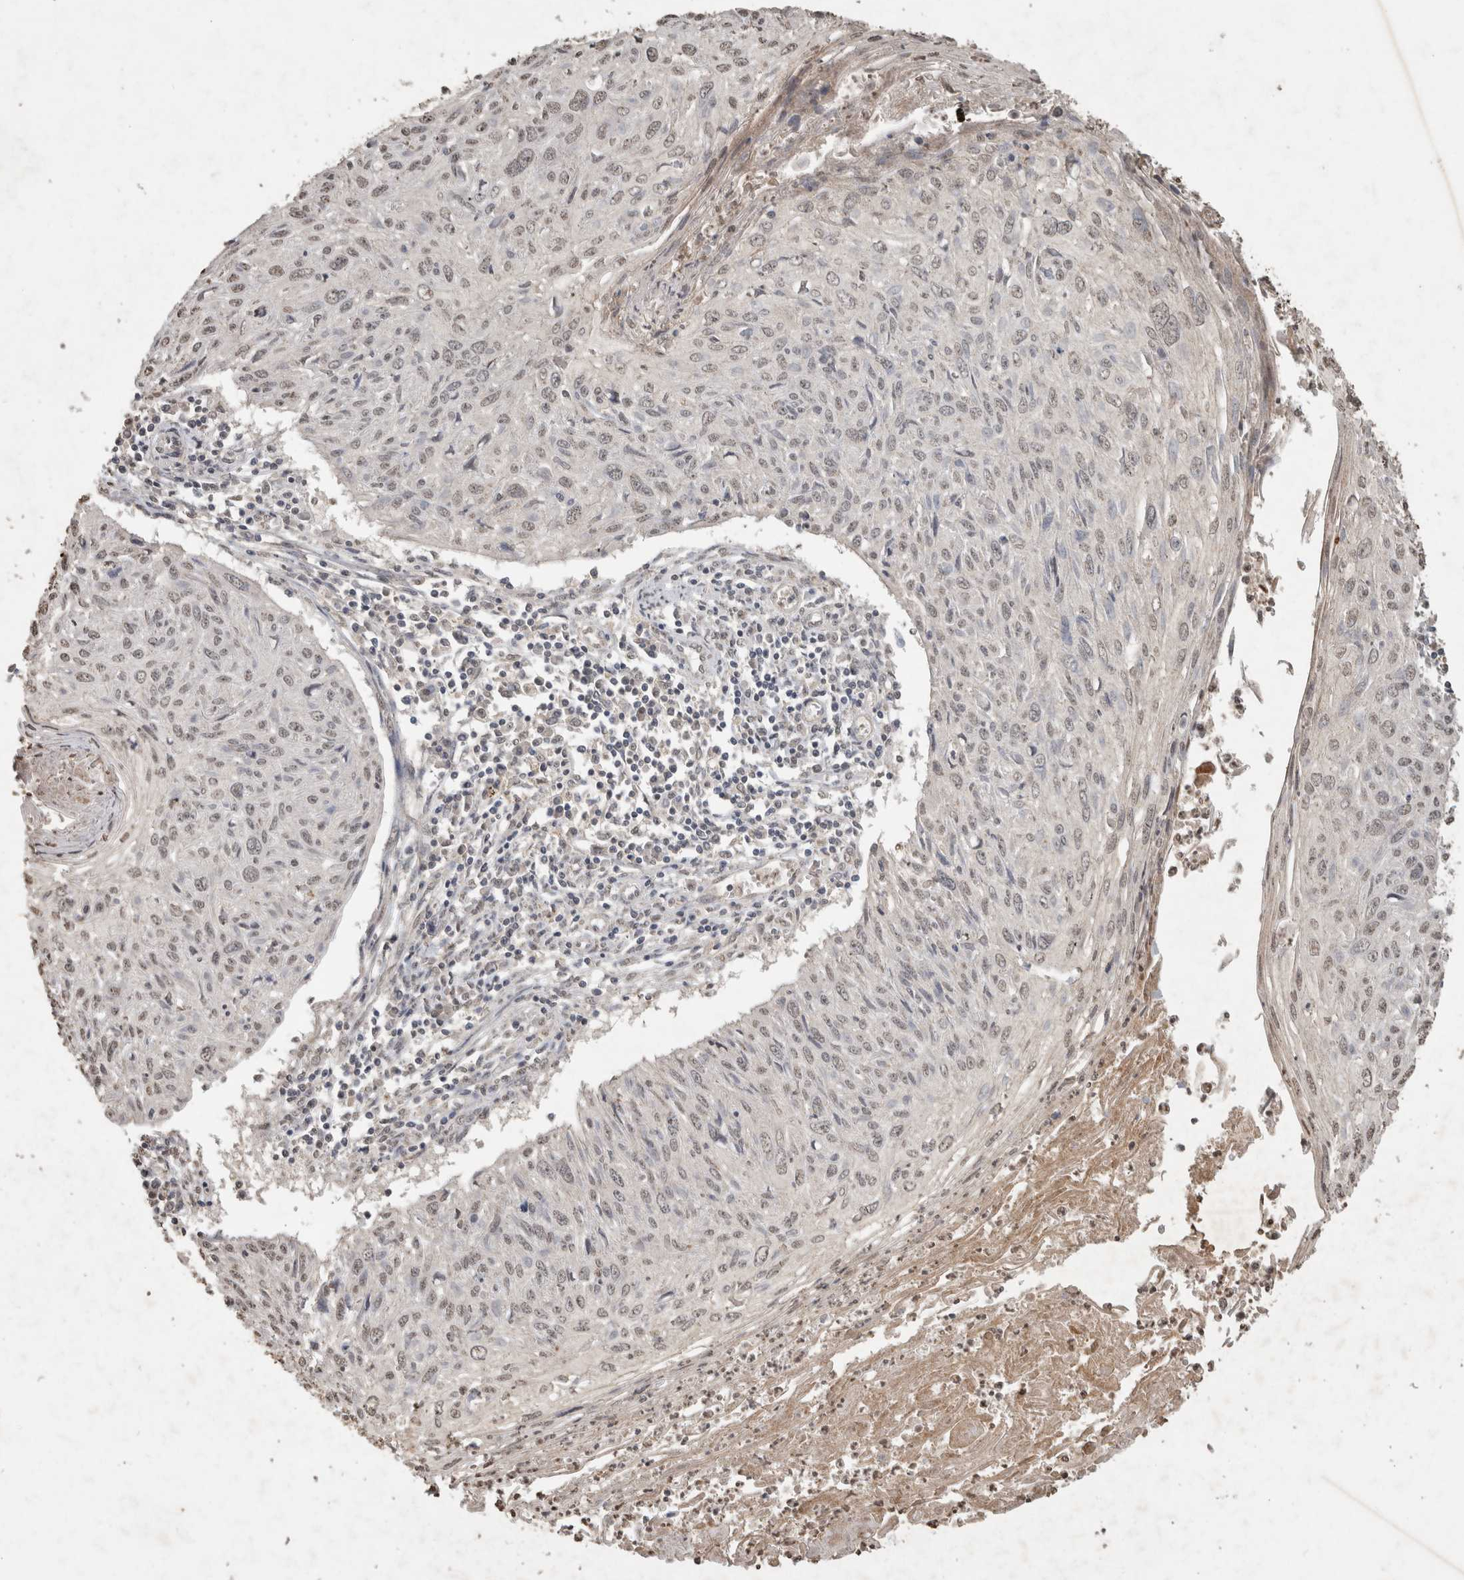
{"staining": {"intensity": "weak", "quantity": "25%-75%", "location": "nuclear"}, "tissue": "cervical cancer", "cell_type": "Tumor cells", "image_type": "cancer", "snomed": [{"axis": "morphology", "description": "Squamous cell carcinoma, NOS"}, {"axis": "topography", "description": "Cervix"}], "caption": "Immunohistochemical staining of cervical cancer (squamous cell carcinoma) shows low levels of weak nuclear staining in approximately 25%-75% of tumor cells.", "gene": "FAM3A", "patient": {"sex": "female", "age": 51}}